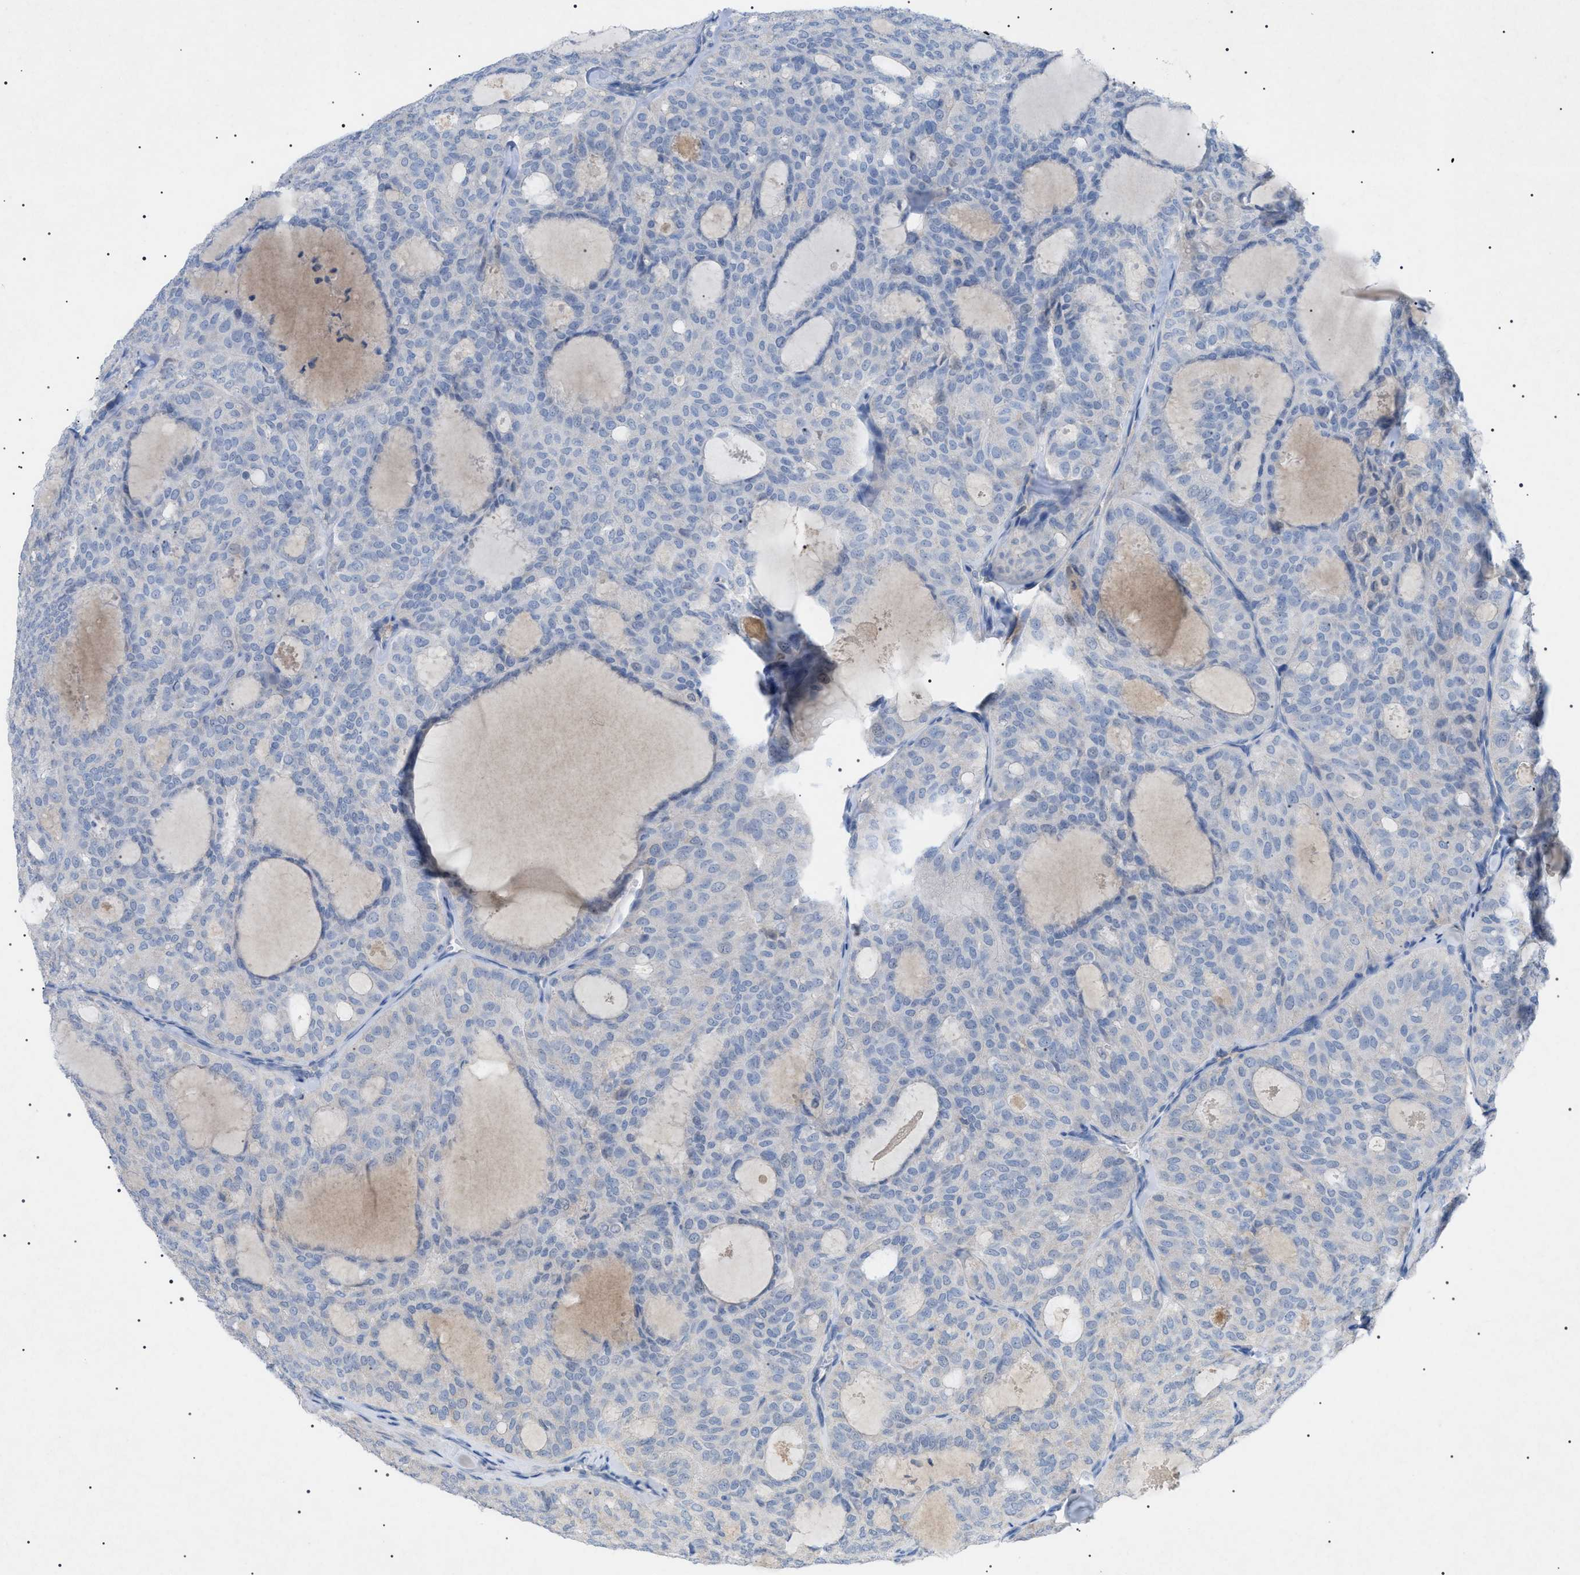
{"staining": {"intensity": "negative", "quantity": "none", "location": "none"}, "tissue": "thyroid cancer", "cell_type": "Tumor cells", "image_type": "cancer", "snomed": [{"axis": "morphology", "description": "Follicular adenoma carcinoma, NOS"}, {"axis": "topography", "description": "Thyroid gland"}], "caption": "Human thyroid cancer stained for a protein using immunohistochemistry (IHC) shows no positivity in tumor cells.", "gene": "ADAMTS1", "patient": {"sex": "male", "age": 75}}